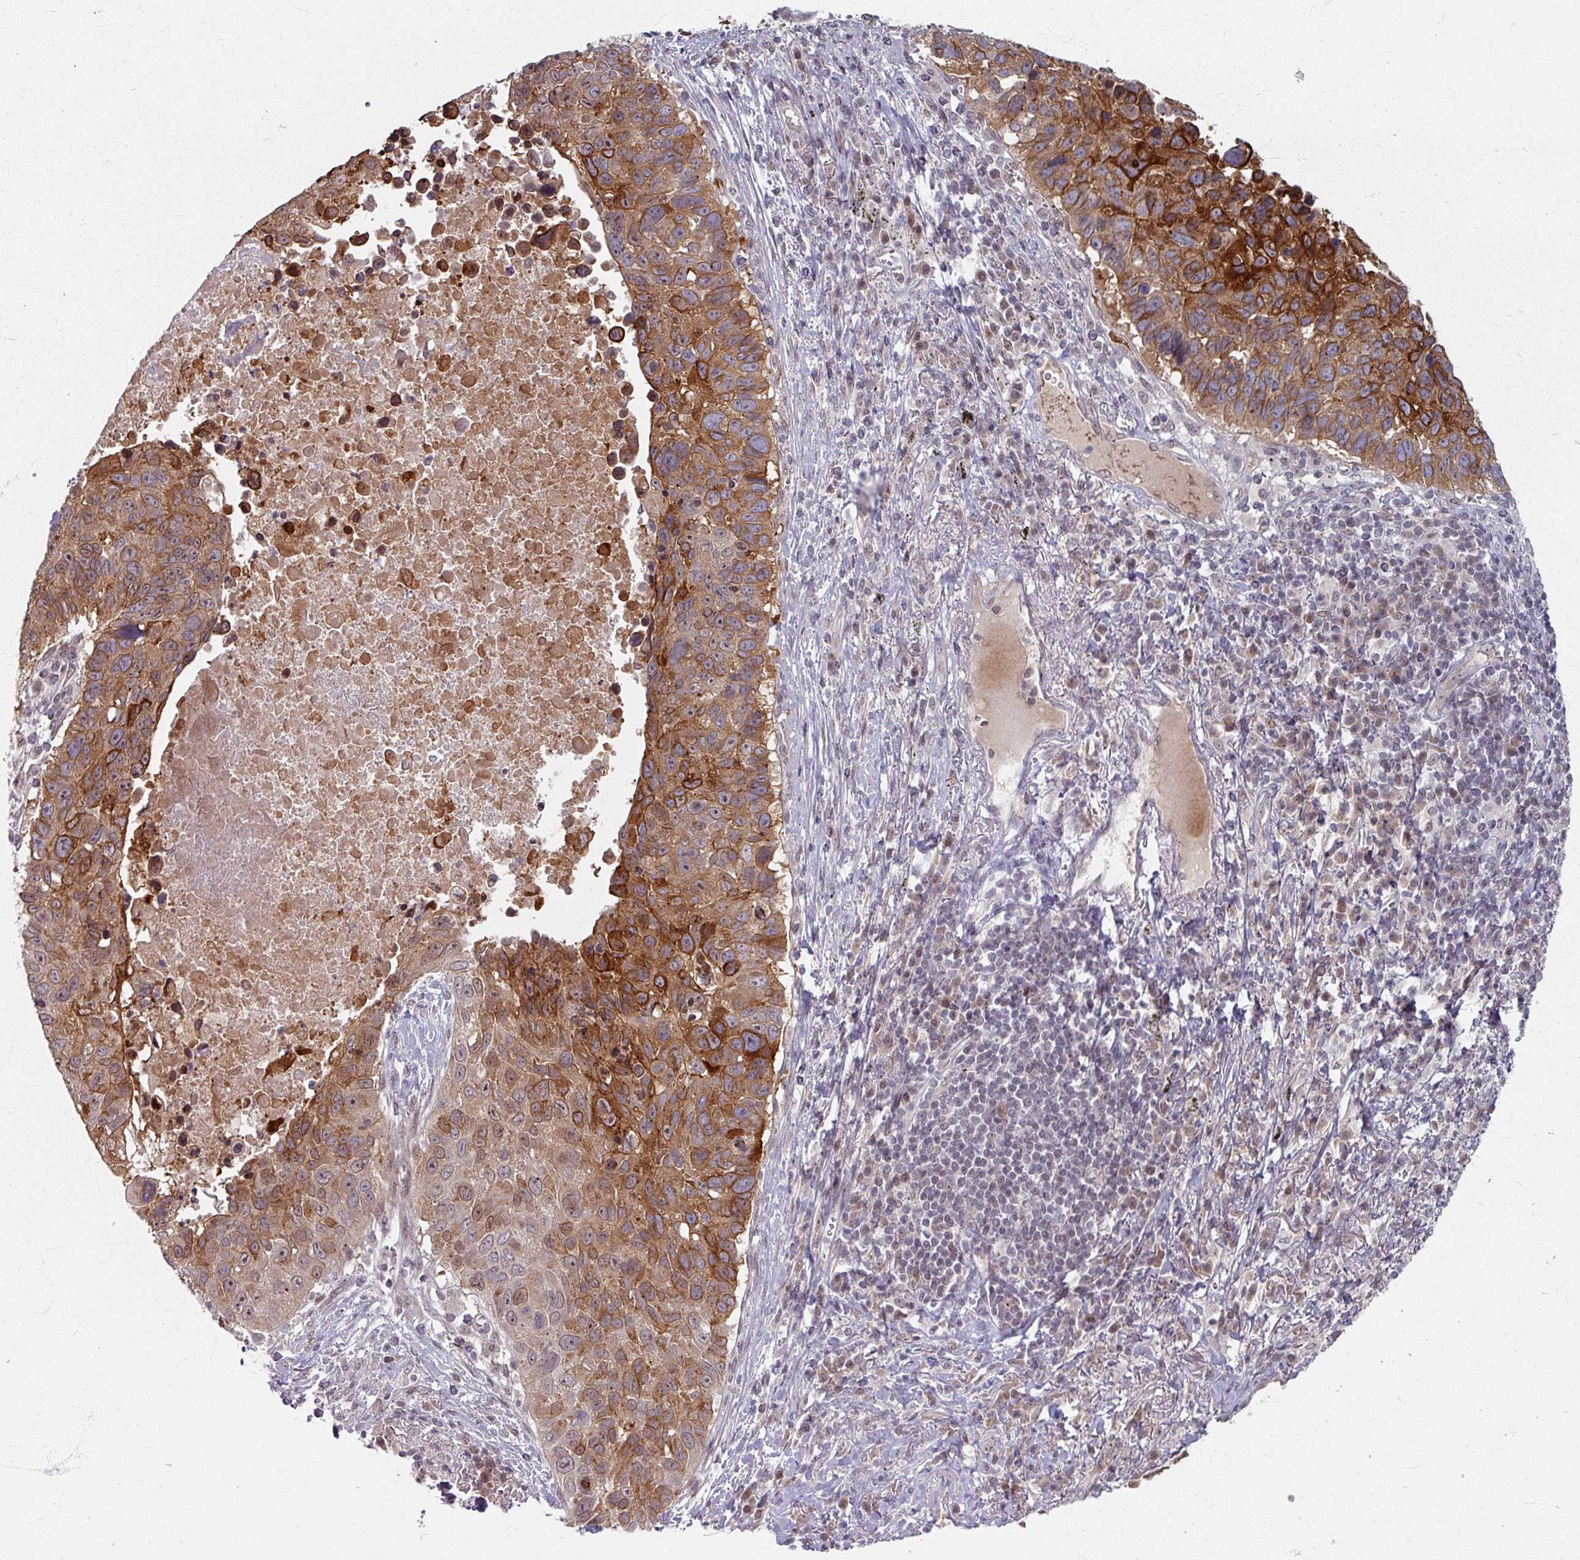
{"staining": {"intensity": "strong", "quantity": ">75%", "location": "cytoplasmic/membranous"}, "tissue": "lung cancer", "cell_type": "Tumor cells", "image_type": "cancer", "snomed": [{"axis": "morphology", "description": "Squamous cell carcinoma, NOS"}, {"axis": "topography", "description": "Lung"}], "caption": "This is a photomicrograph of immunohistochemistry (IHC) staining of lung cancer, which shows strong staining in the cytoplasmic/membranous of tumor cells.", "gene": "KLC3", "patient": {"sex": "male", "age": 66}}